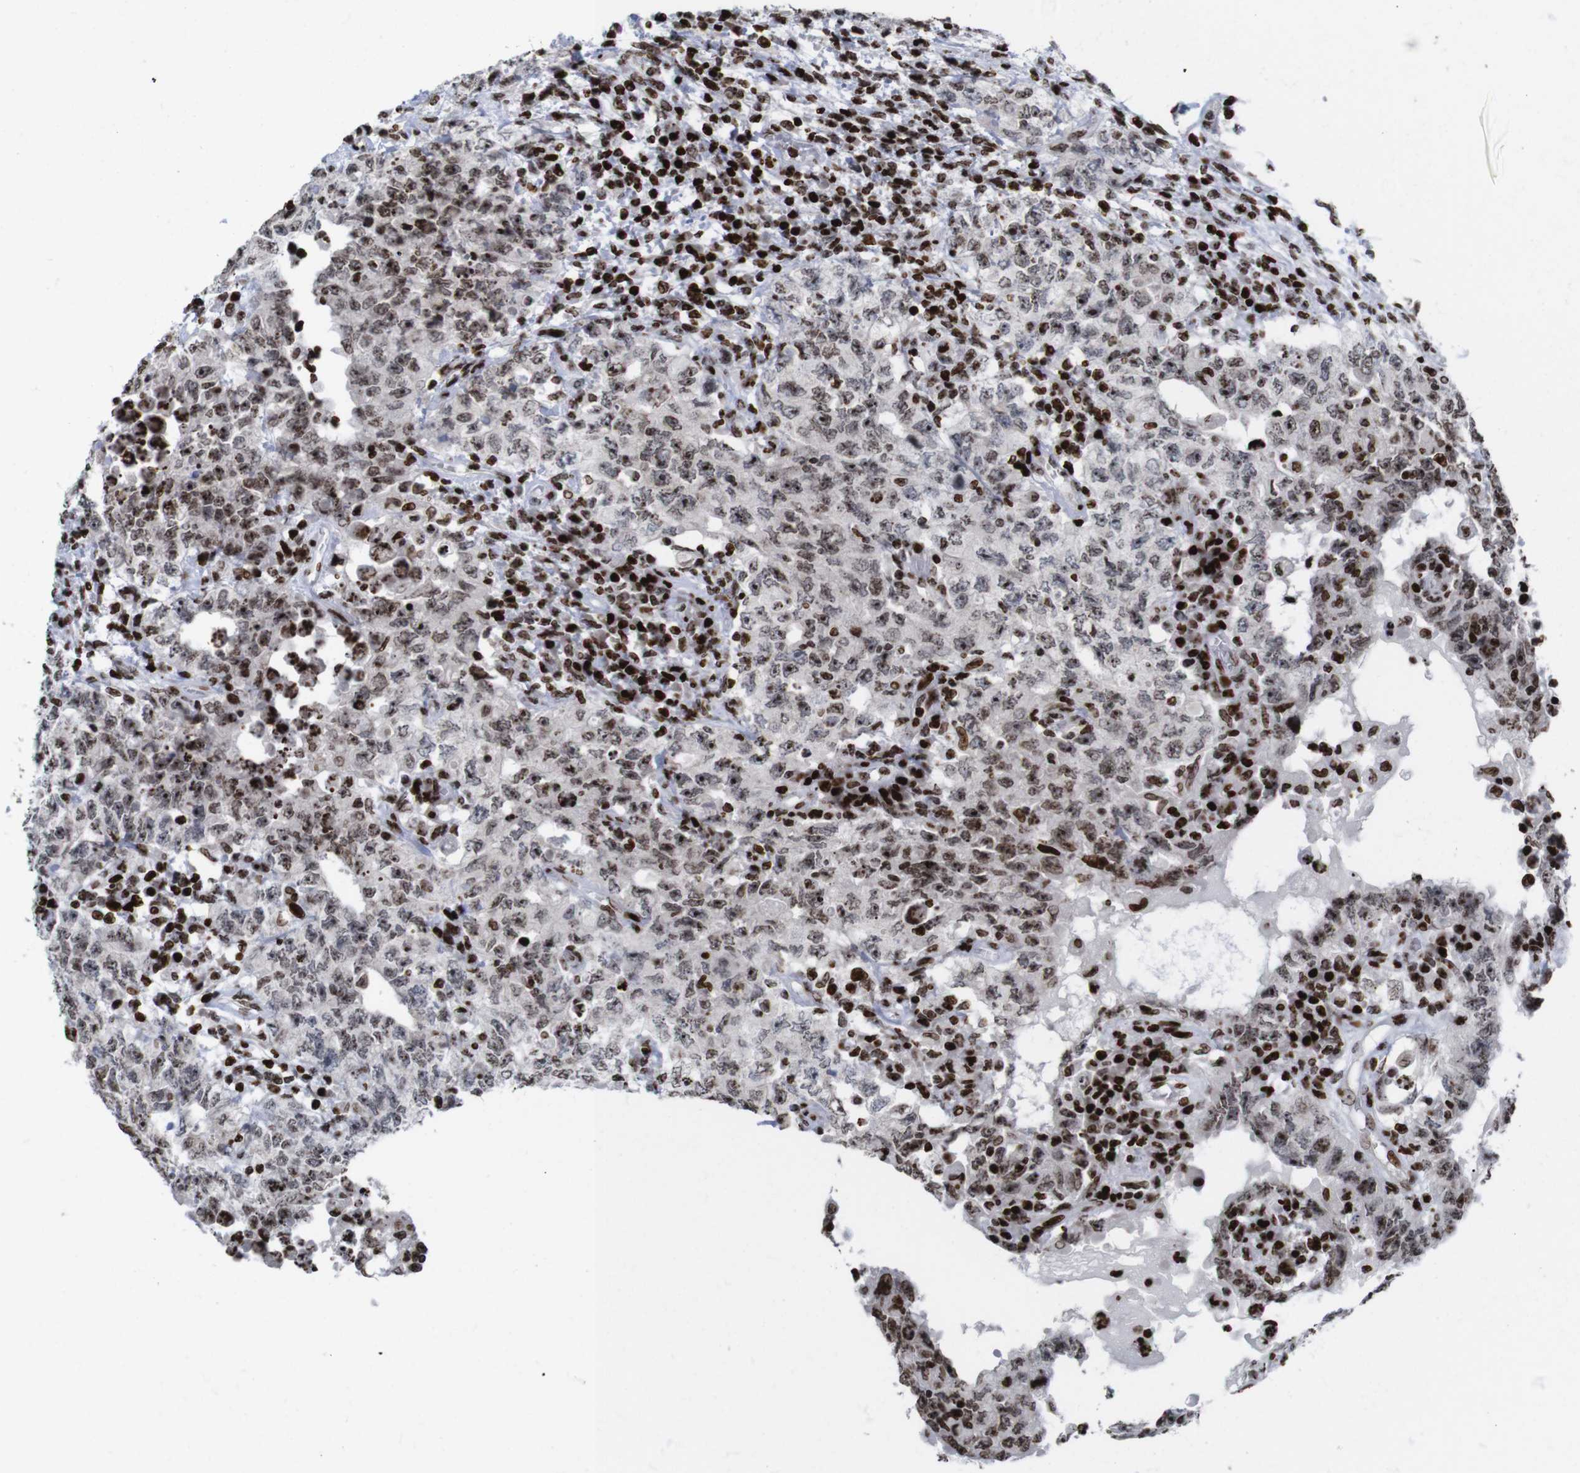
{"staining": {"intensity": "moderate", "quantity": ">75%", "location": "nuclear"}, "tissue": "testis cancer", "cell_type": "Tumor cells", "image_type": "cancer", "snomed": [{"axis": "morphology", "description": "Carcinoma, Embryonal, NOS"}, {"axis": "topography", "description": "Testis"}], "caption": "An IHC photomicrograph of neoplastic tissue is shown. Protein staining in brown labels moderate nuclear positivity in testis embryonal carcinoma within tumor cells.", "gene": "H1-4", "patient": {"sex": "male", "age": 26}}